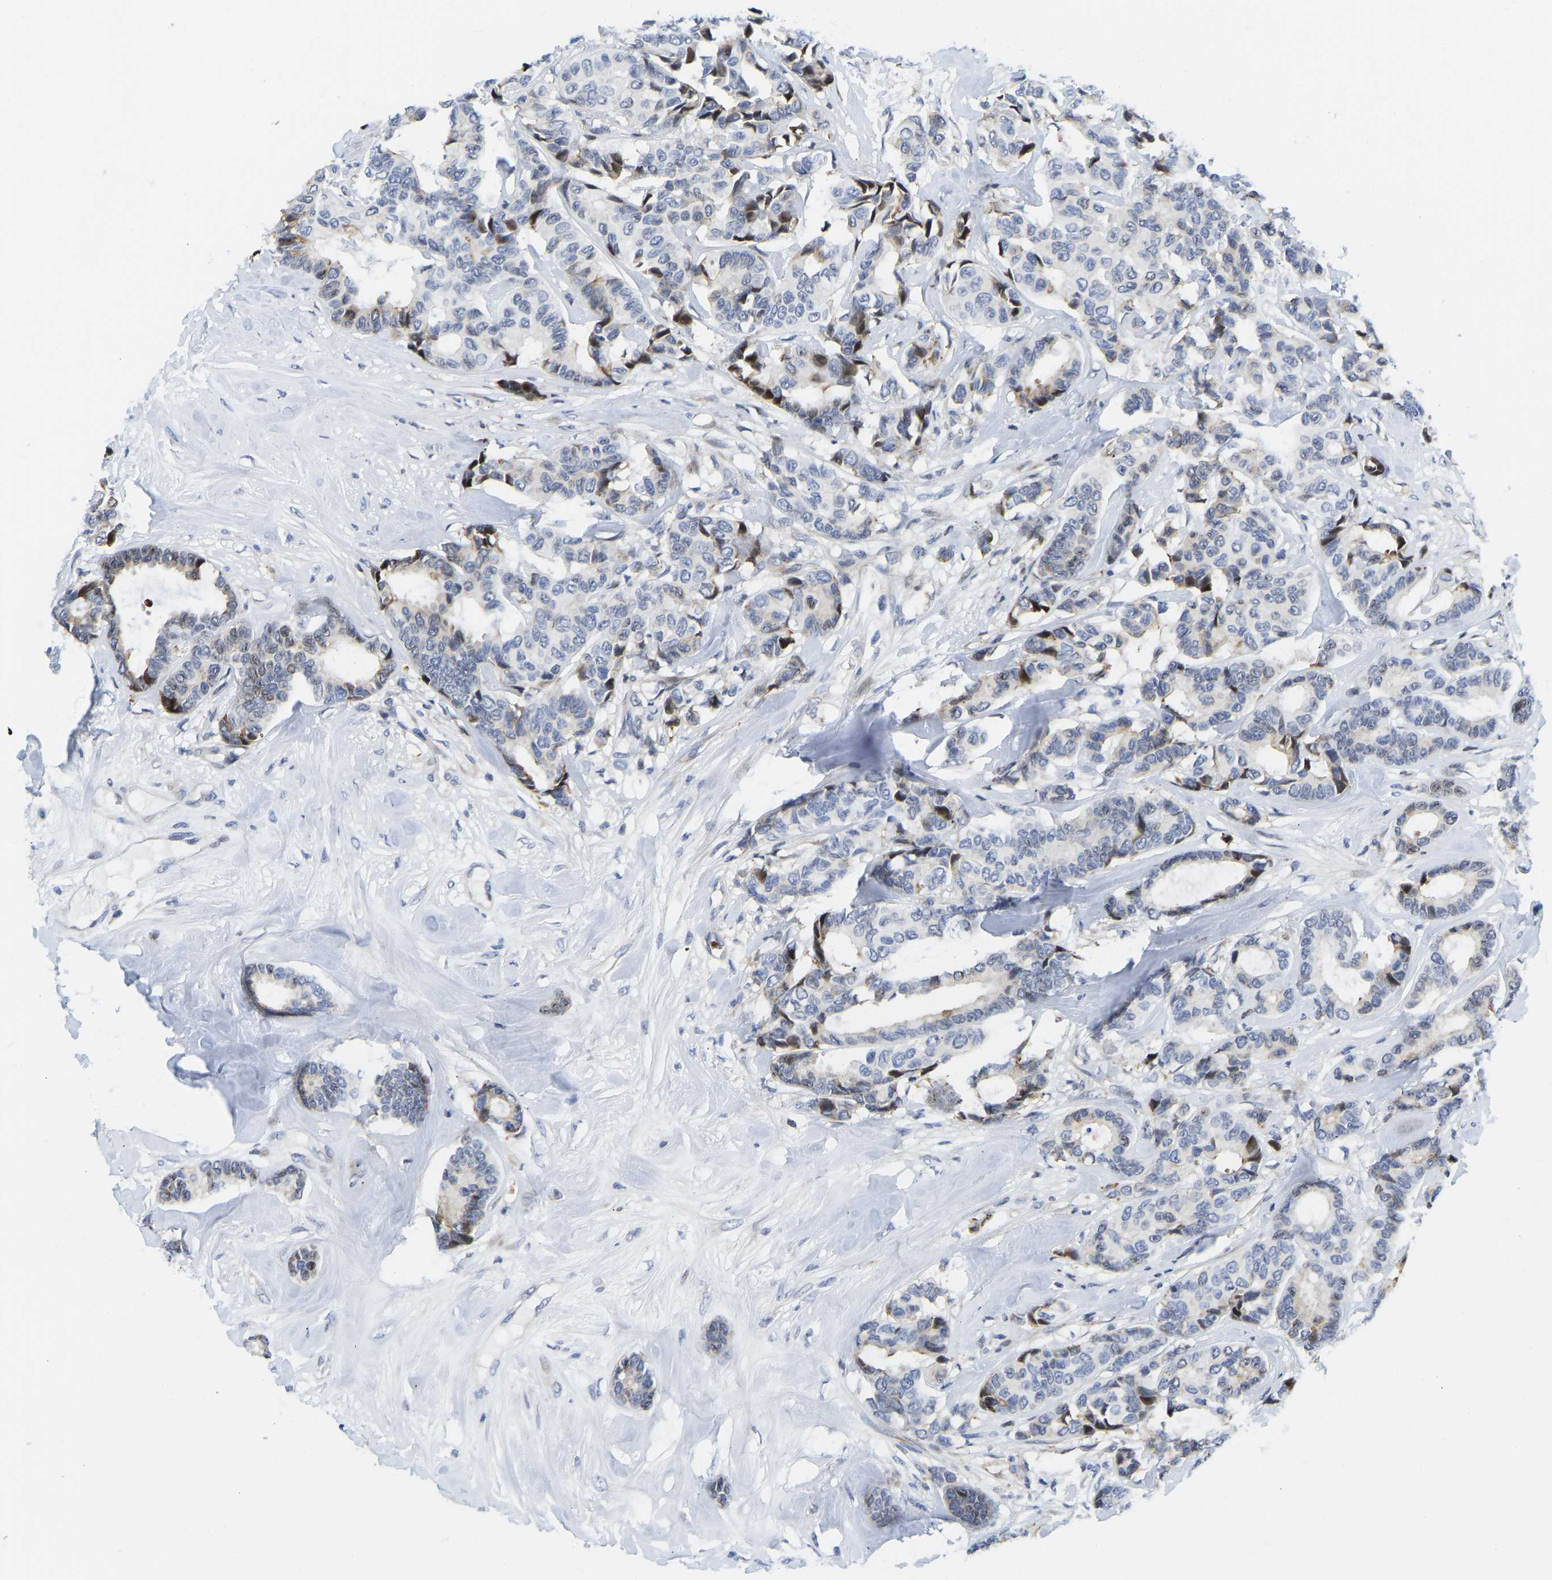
{"staining": {"intensity": "moderate", "quantity": "<25%", "location": "nuclear"}, "tissue": "breast cancer", "cell_type": "Tumor cells", "image_type": "cancer", "snomed": [{"axis": "morphology", "description": "Duct carcinoma"}, {"axis": "topography", "description": "Breast"}], "caption": "Breast cancer stained with immunohistochemistry (IHC) exhibits moderate nuclear positivity in about <25% of tumor cells.", "gene": "HDAC5", "patient": {"sex": "female", "age": 87}}